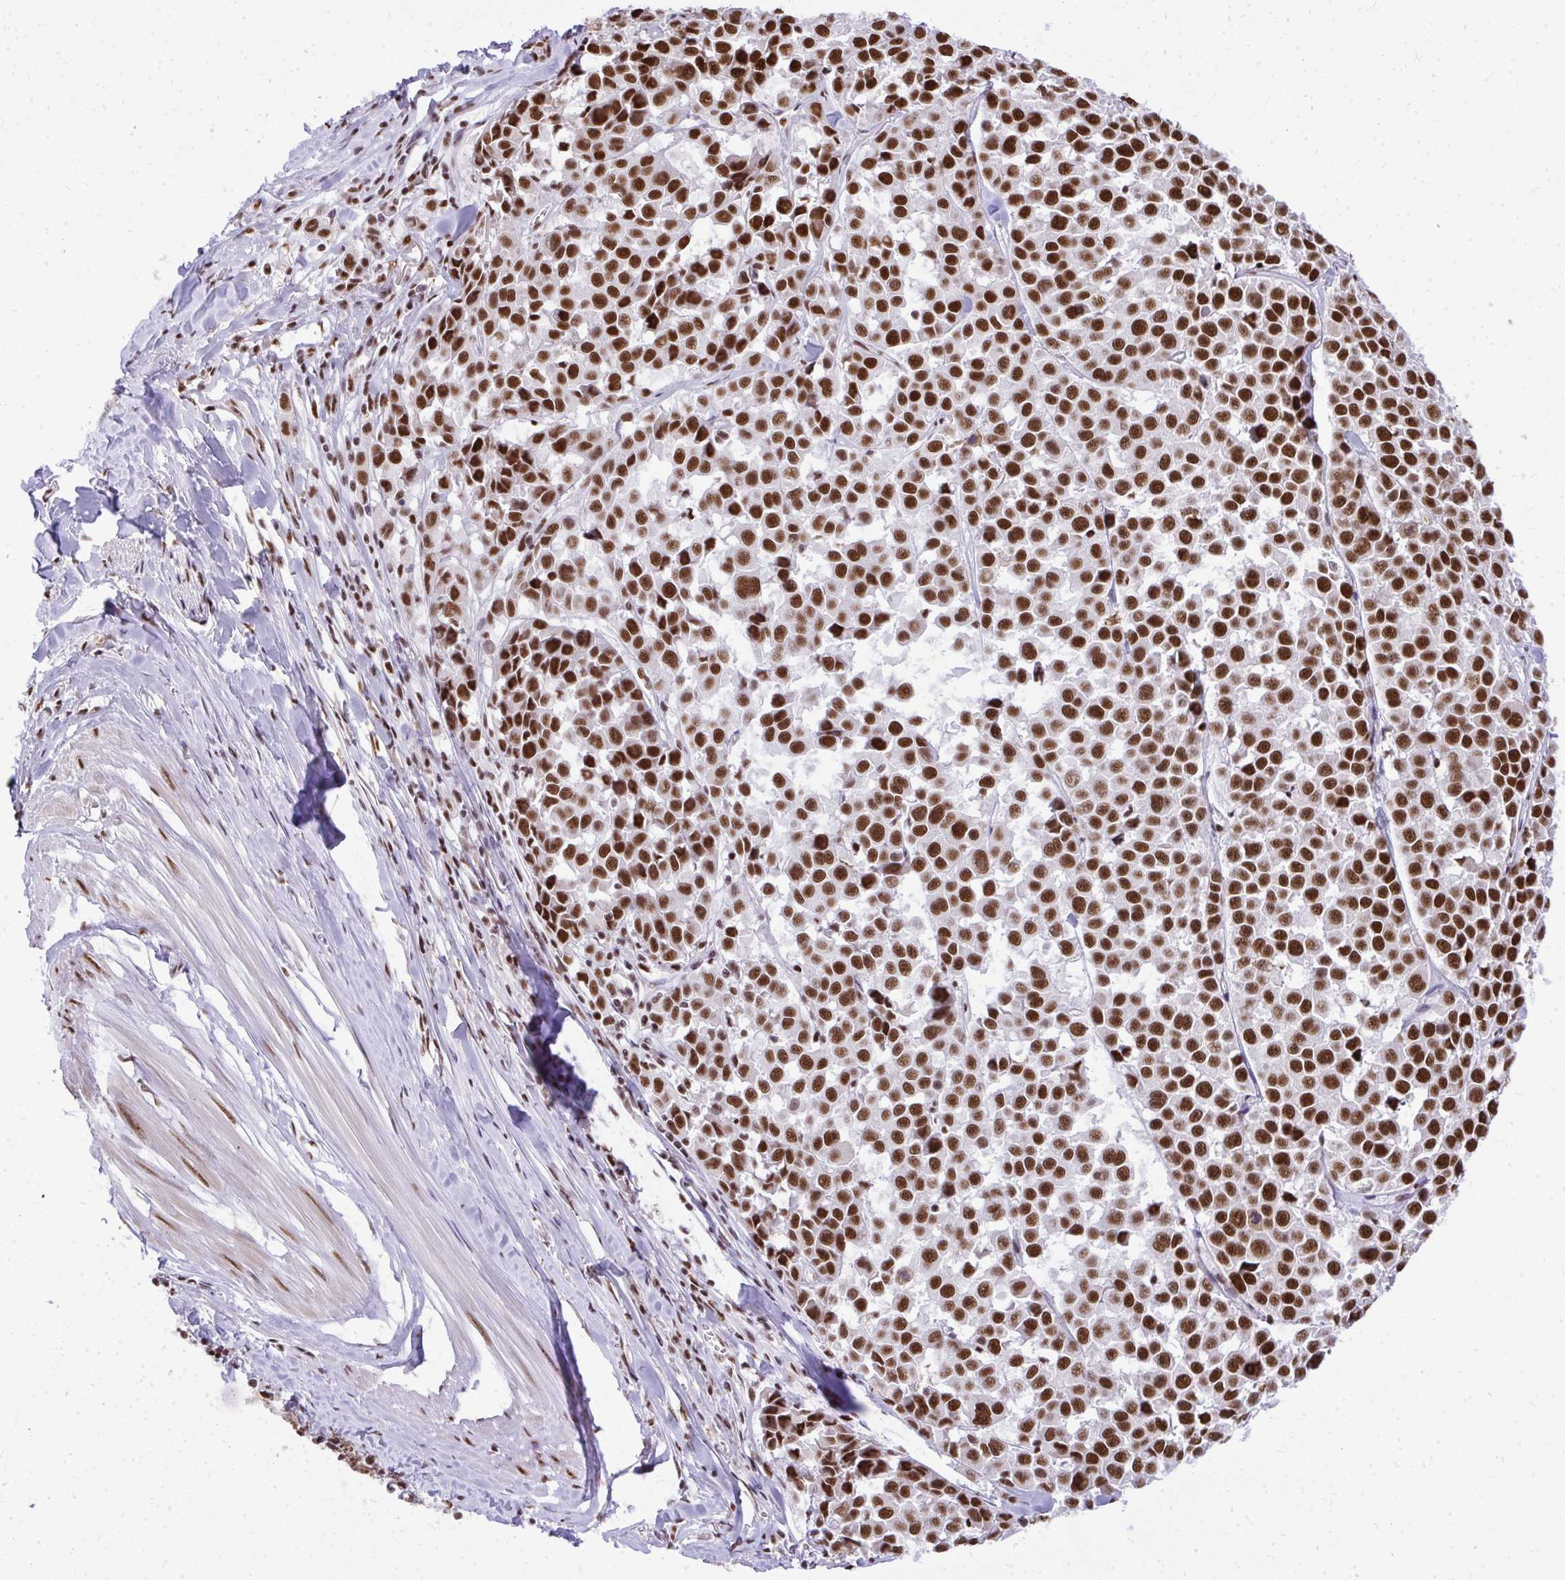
{"staining": {"intensity": "strong", "quantity": ">75%", "location": "nuclear"}, "tissue": "melanoma", "cell_type": "Tumor cells", "image_type": "cancer", "snomed": [{"axis": "morphology", "description": "Malignant melanoma, NOS"}, {"axis": "topography", "description": "Skin"}], "caption": "Malignant melanoma was stained to show a protein in brown. There is high levels of strong nuclear staining in approximately >75% of tumor cells.", "gene": "PRPF19", "patient": {"sex": "female", "age": 66}}